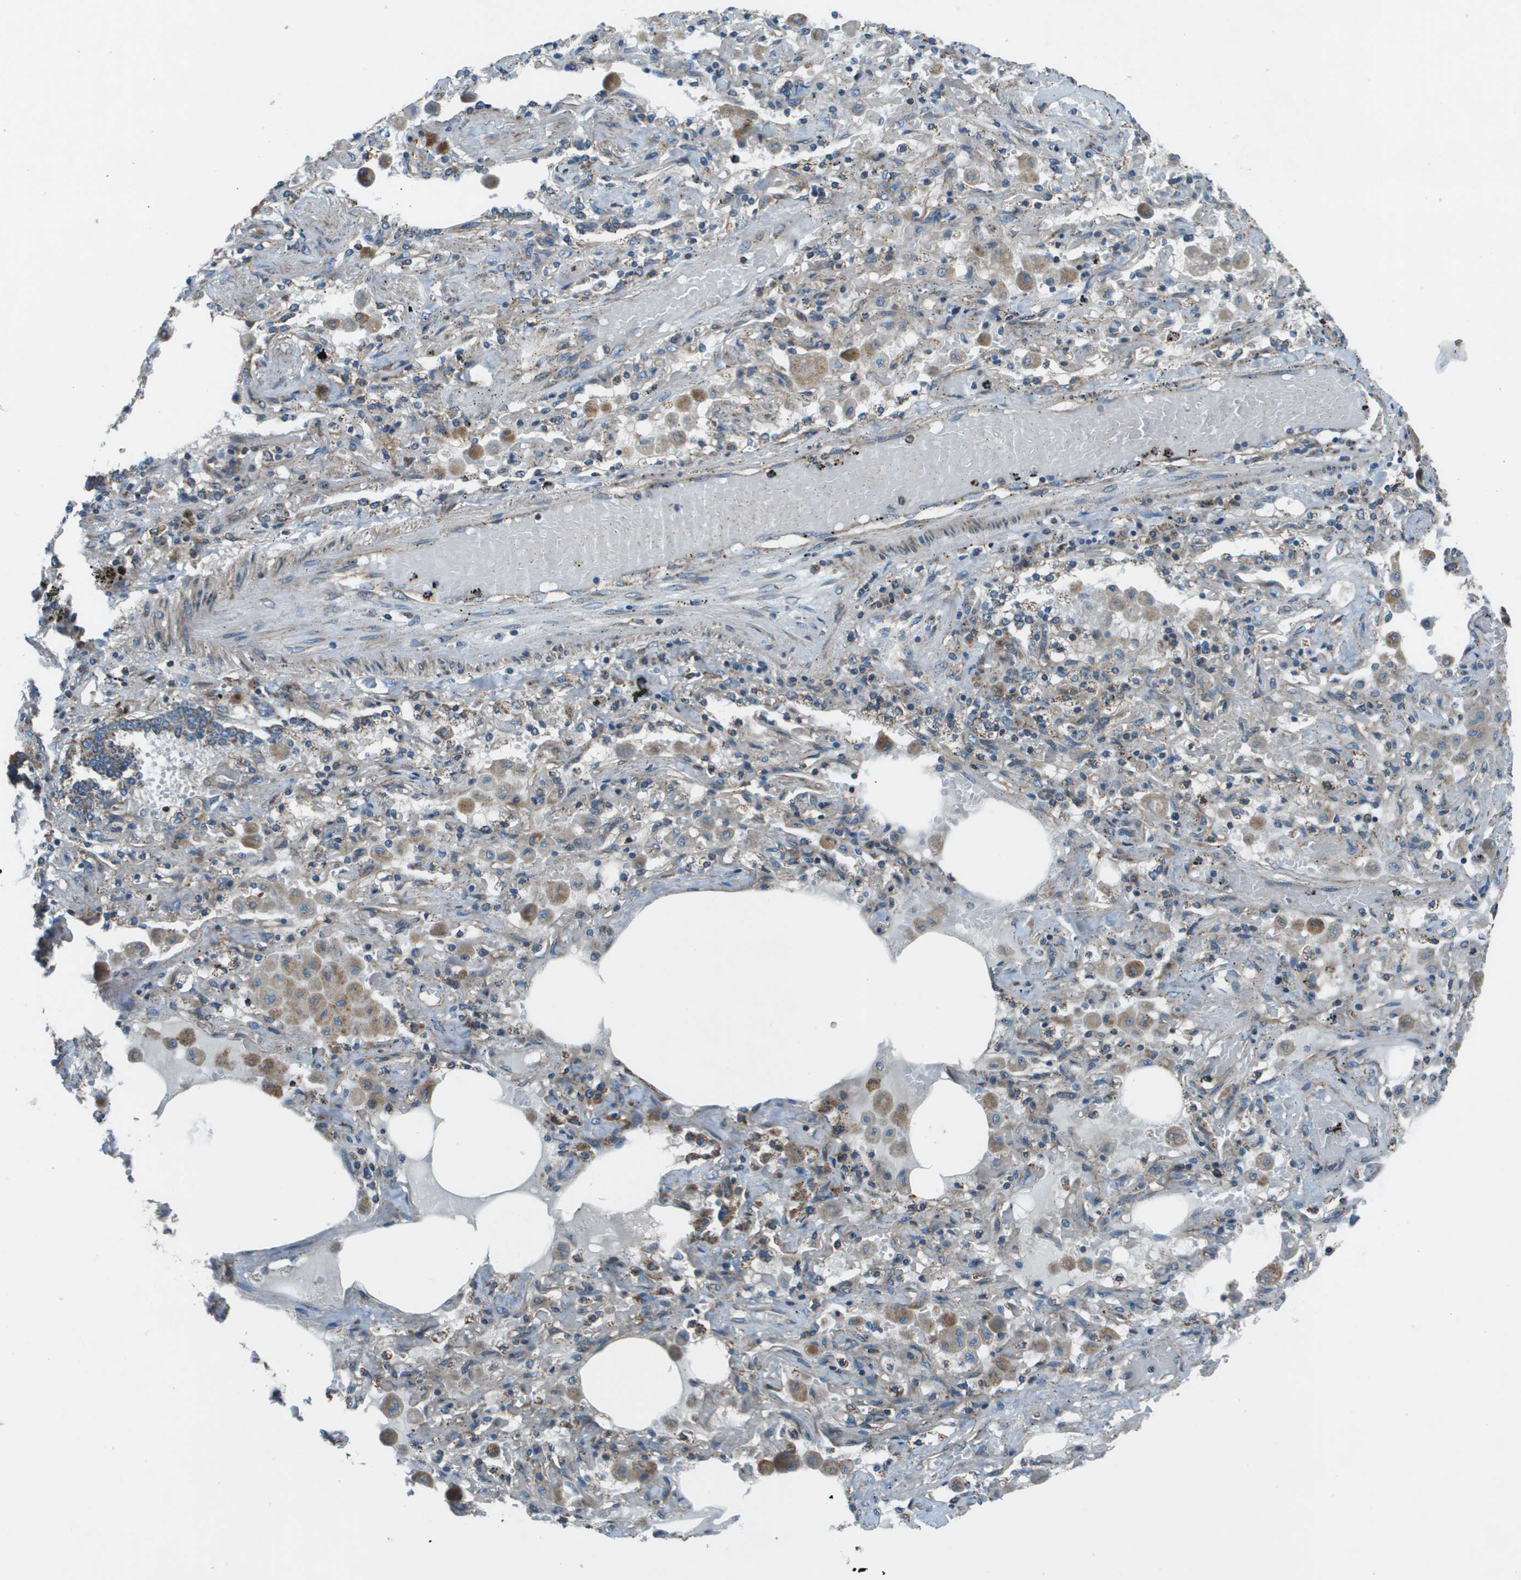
{"staining": {"intensity": "weak", "quantity": "<25%", "location": "cytoplasmic/membranous"}, "tissue": "lung cancer", "cell_type": "Tumor cells", "image_type": "cancer", "snomed": [{"axis": "morphology", "description": "Squamous cell carcinoma, NOS"}, {"axis": "topography", "description": "Lung"}], "caption": "Tumor cells are negative for brown protein staining in lung squamous cell carcinoma.", "gene": "TMEM51", "patient": {"sex": "female", "age": 47}}